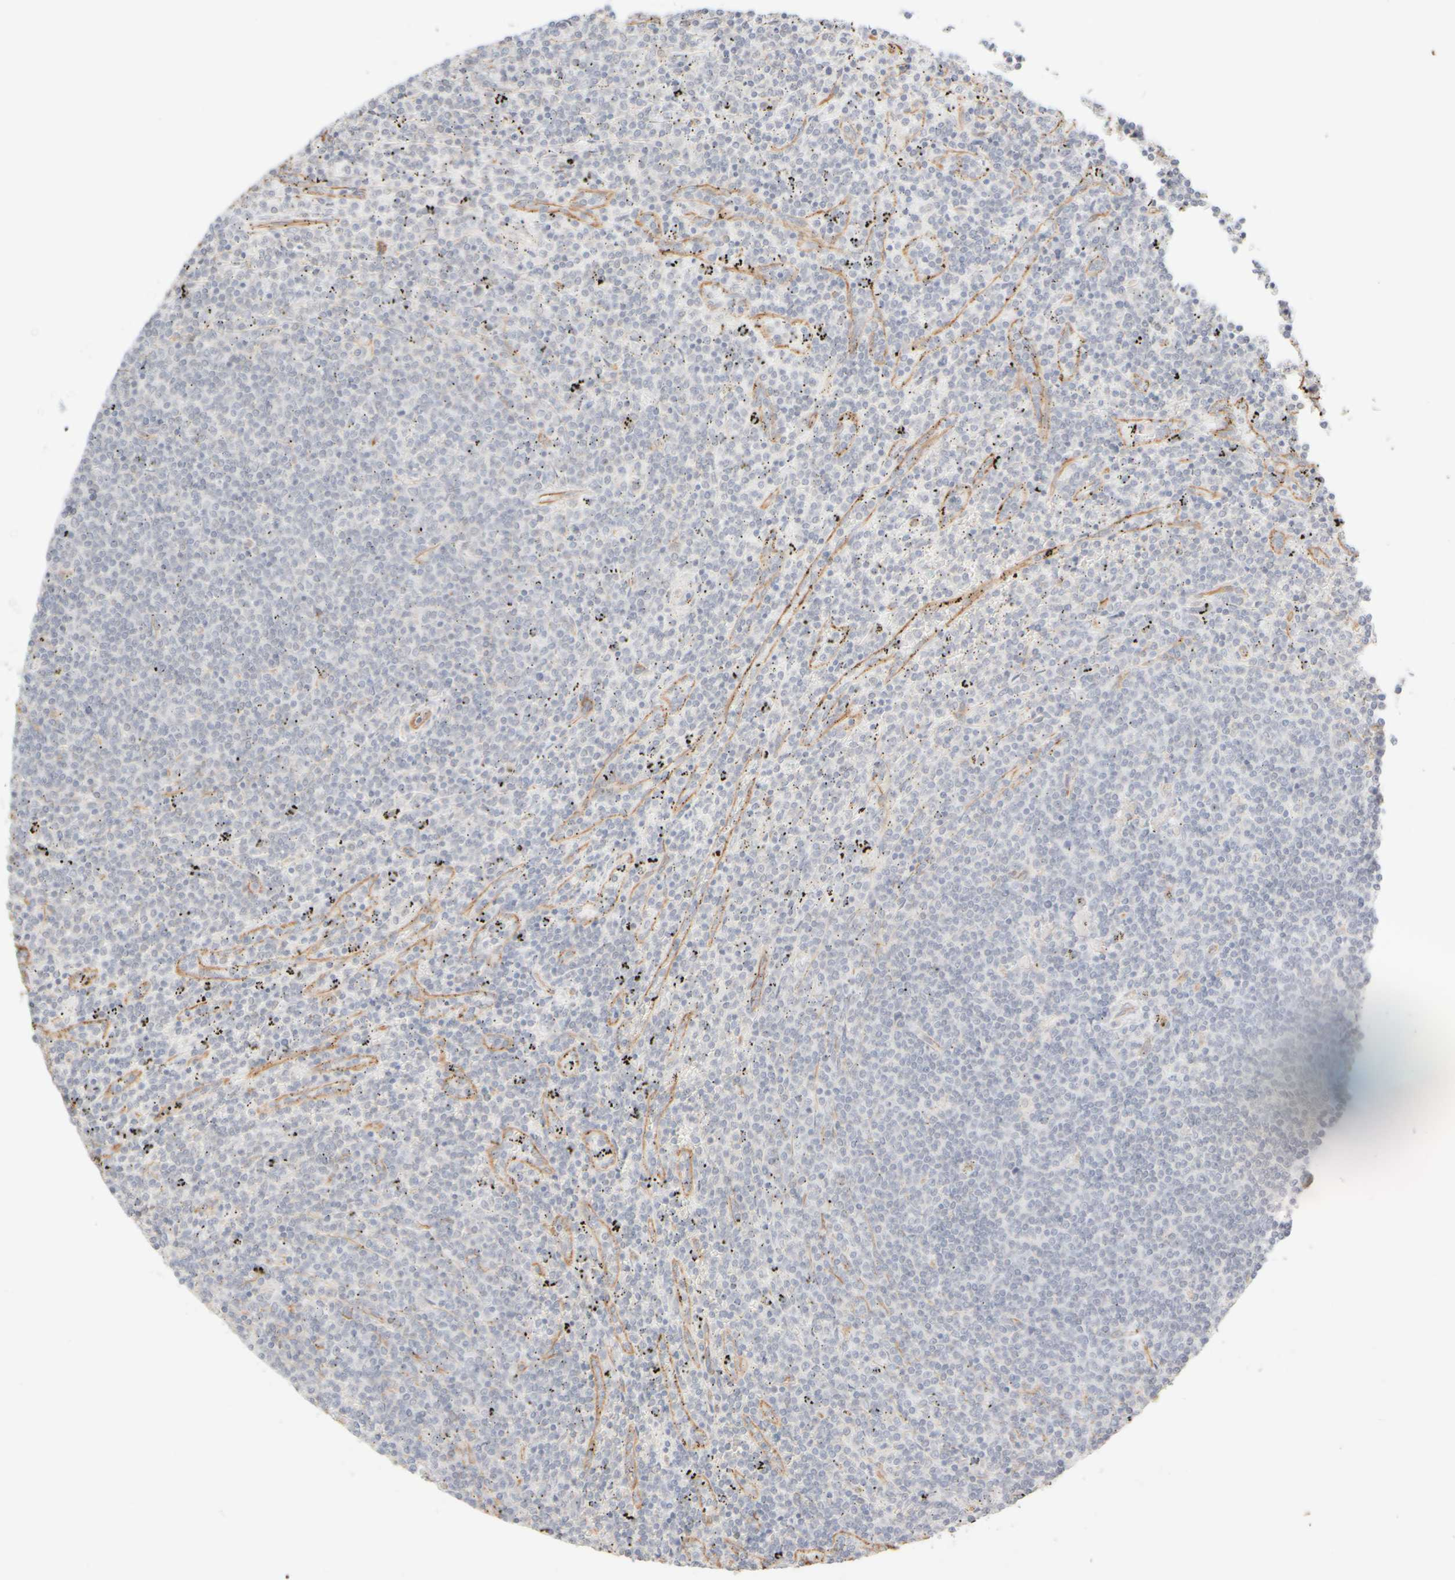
{"staining": {"intensity": "negative", "quantity": "none", "location": "none"}, "tissue": "lymphoma", "cell_type": "Tumor cells", "image_type": "cancer", "snomed": [{"axis": "morphology", "description": "Malignant lymphoma, non-Hodgkin's type, Low grade"}, {"axis": "topography", "description": "Spleen"}], "caption": "An immunohistochemistry (IHC) photomicrograph of lymphoma is shown. There is no staining in tumor cells of lymphoma.", "gene": "KRT15", "patient": {"sex": "female", "age": 50}}